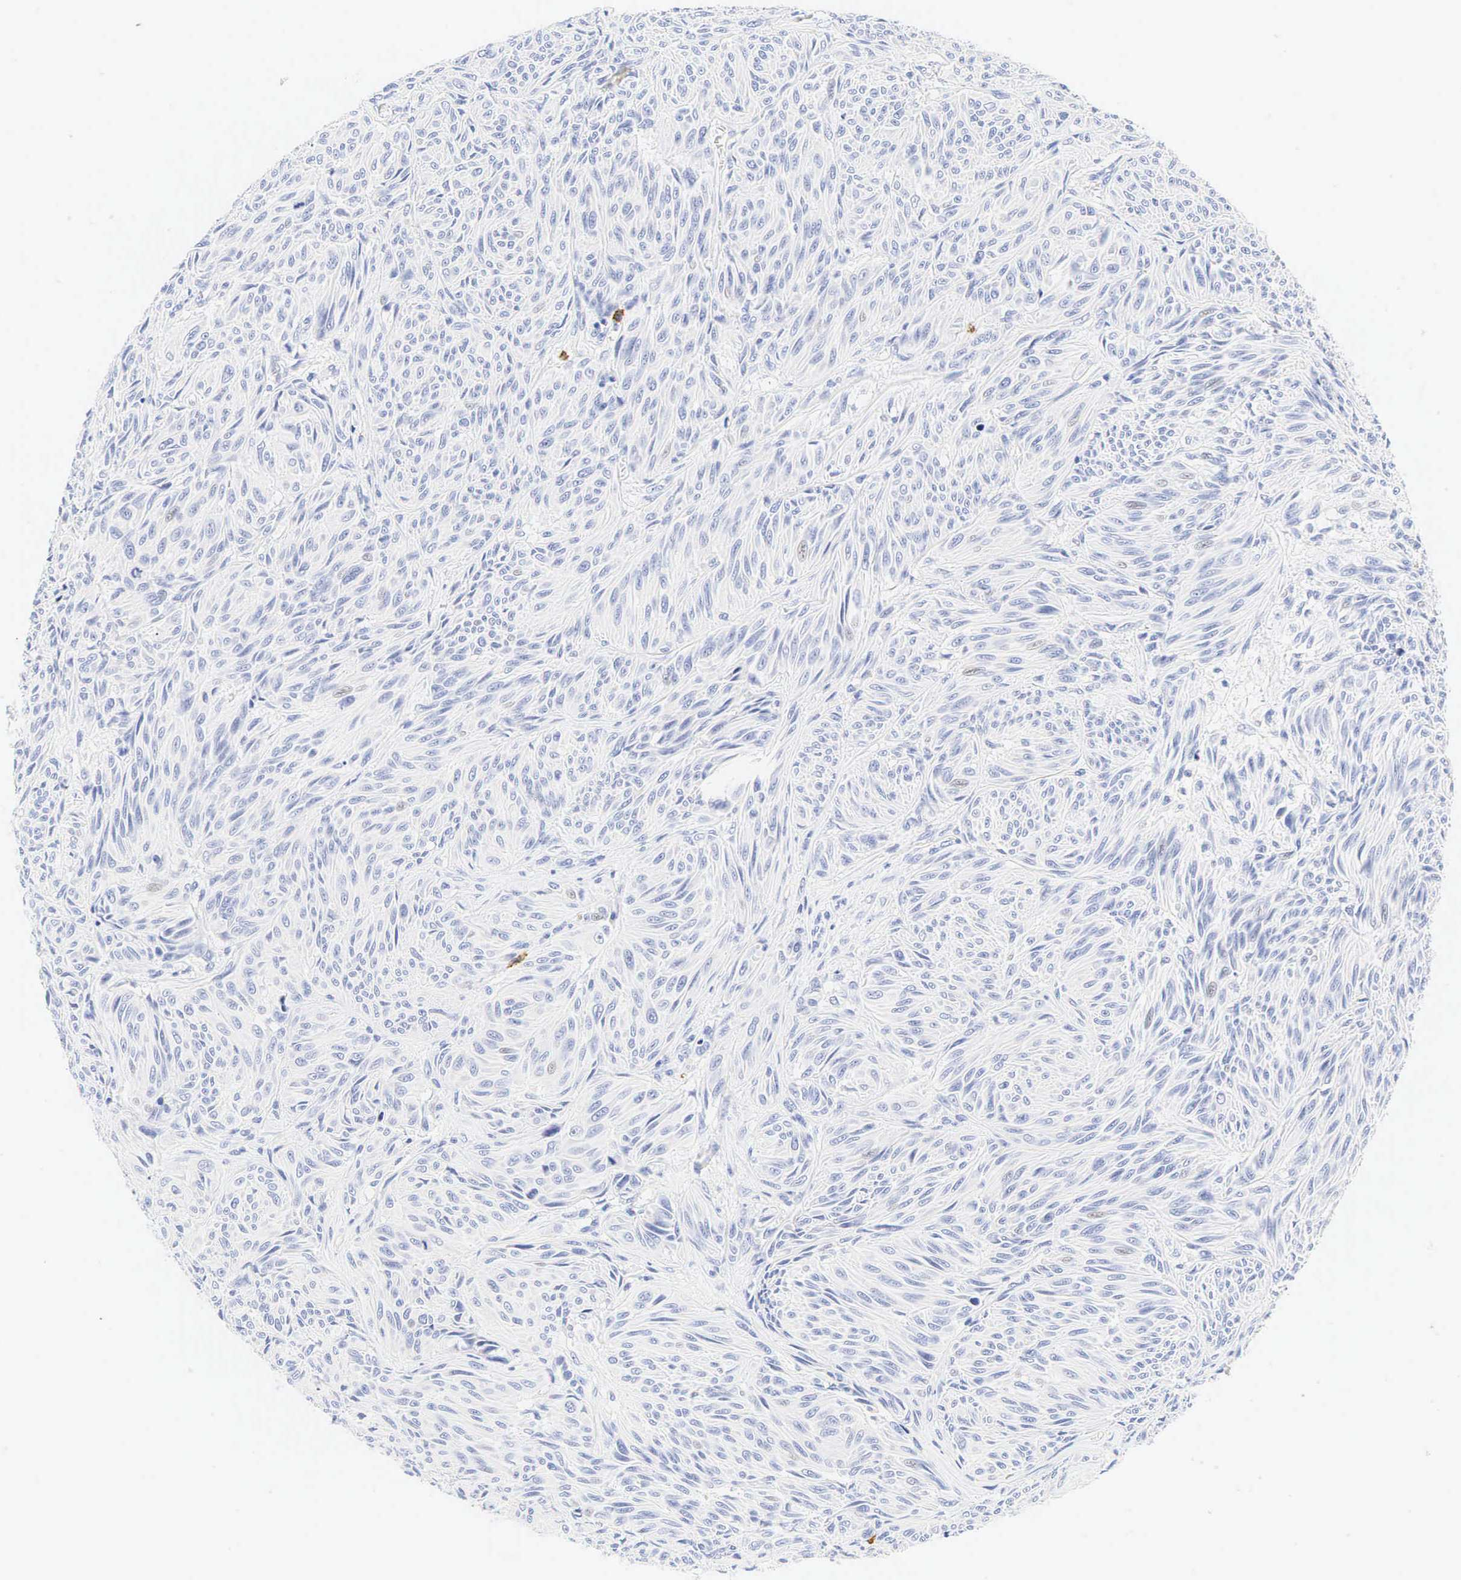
{"staining": {"intensity": "negative", "quantity": "none", "location": "none"}, "tissue": "melanoma", "cell_type": "Tumor cells", "image_type": "cancer", "snomed": [{"axis": "morphology", "description": "Malignant melanoma, NOS"}, {"axis": "topography", "description": "Skin"}], "caption": "Protein analysis of melanoma demonstrates no significant positivity in tumor cells.", "gene": "CD8A", "patient": {"sex": "male", "age": 54}}